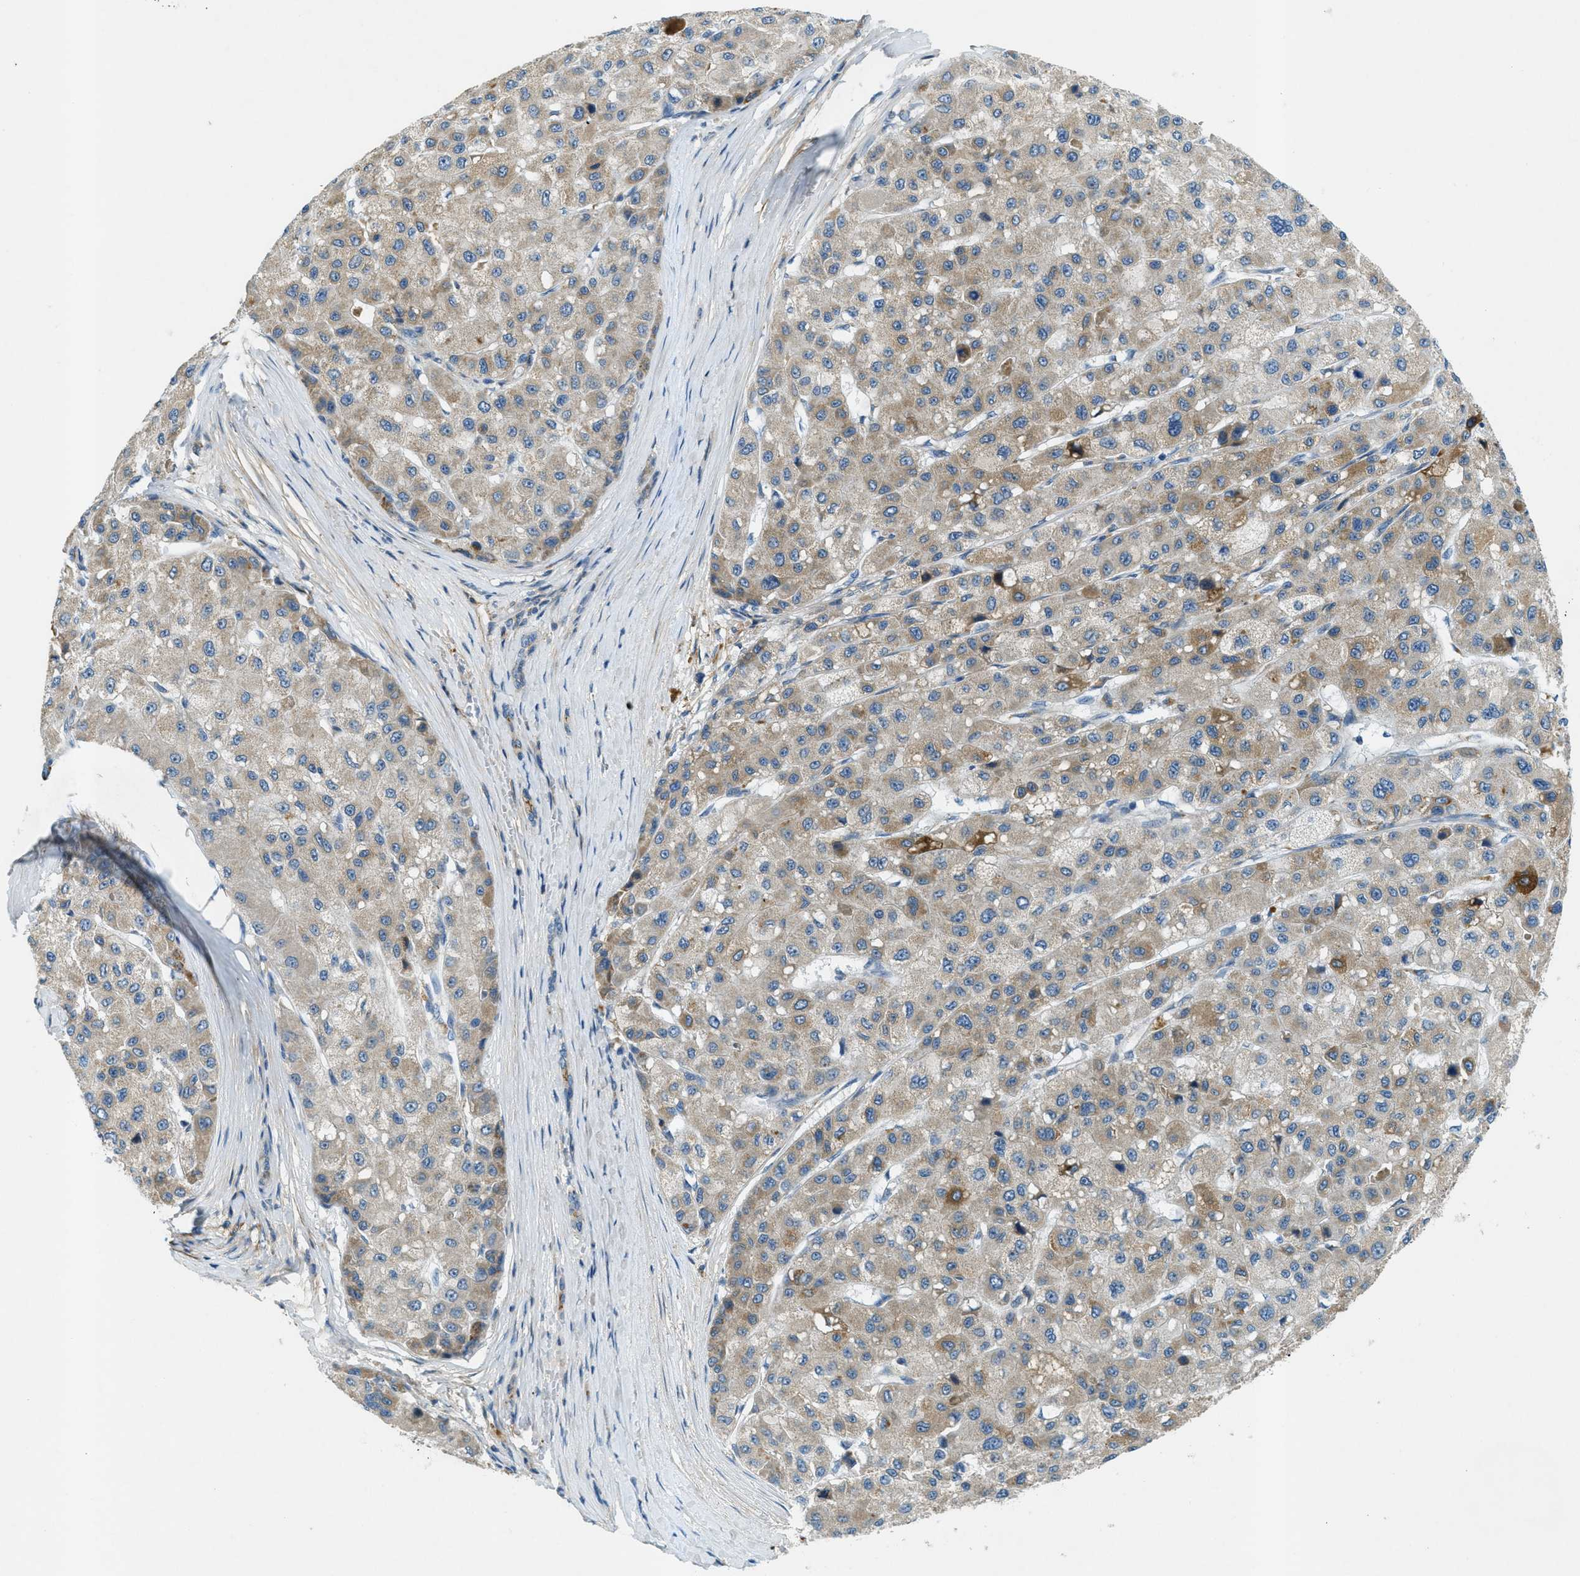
{"staining": {"intensity": "moderate", "quantity": ">75%", "location": "cytoplasmic/membranous"}, "tissue": "liver cancer", "cell_type": "Tumor cells", "image_type": "cancer", "snomed": [{"axis": "morphology", "description": "Carcinoma, Hepatocellular, NOS"}, {"axis": "topography", "description": "Liver"}], "caption": "DAB (3,3'-diaminobenzidine) immunohistochemical staining of human liver cancer (hepatocellular carcinoma) reveals moderate cytoplasmic/membranous protein staining in about >75% of tumor cells. Ihc stains the protein of interest in brown and the nuclei are stained blue.", "gene": "SNX14", "patient": {"sex": "male", "age": 80}}